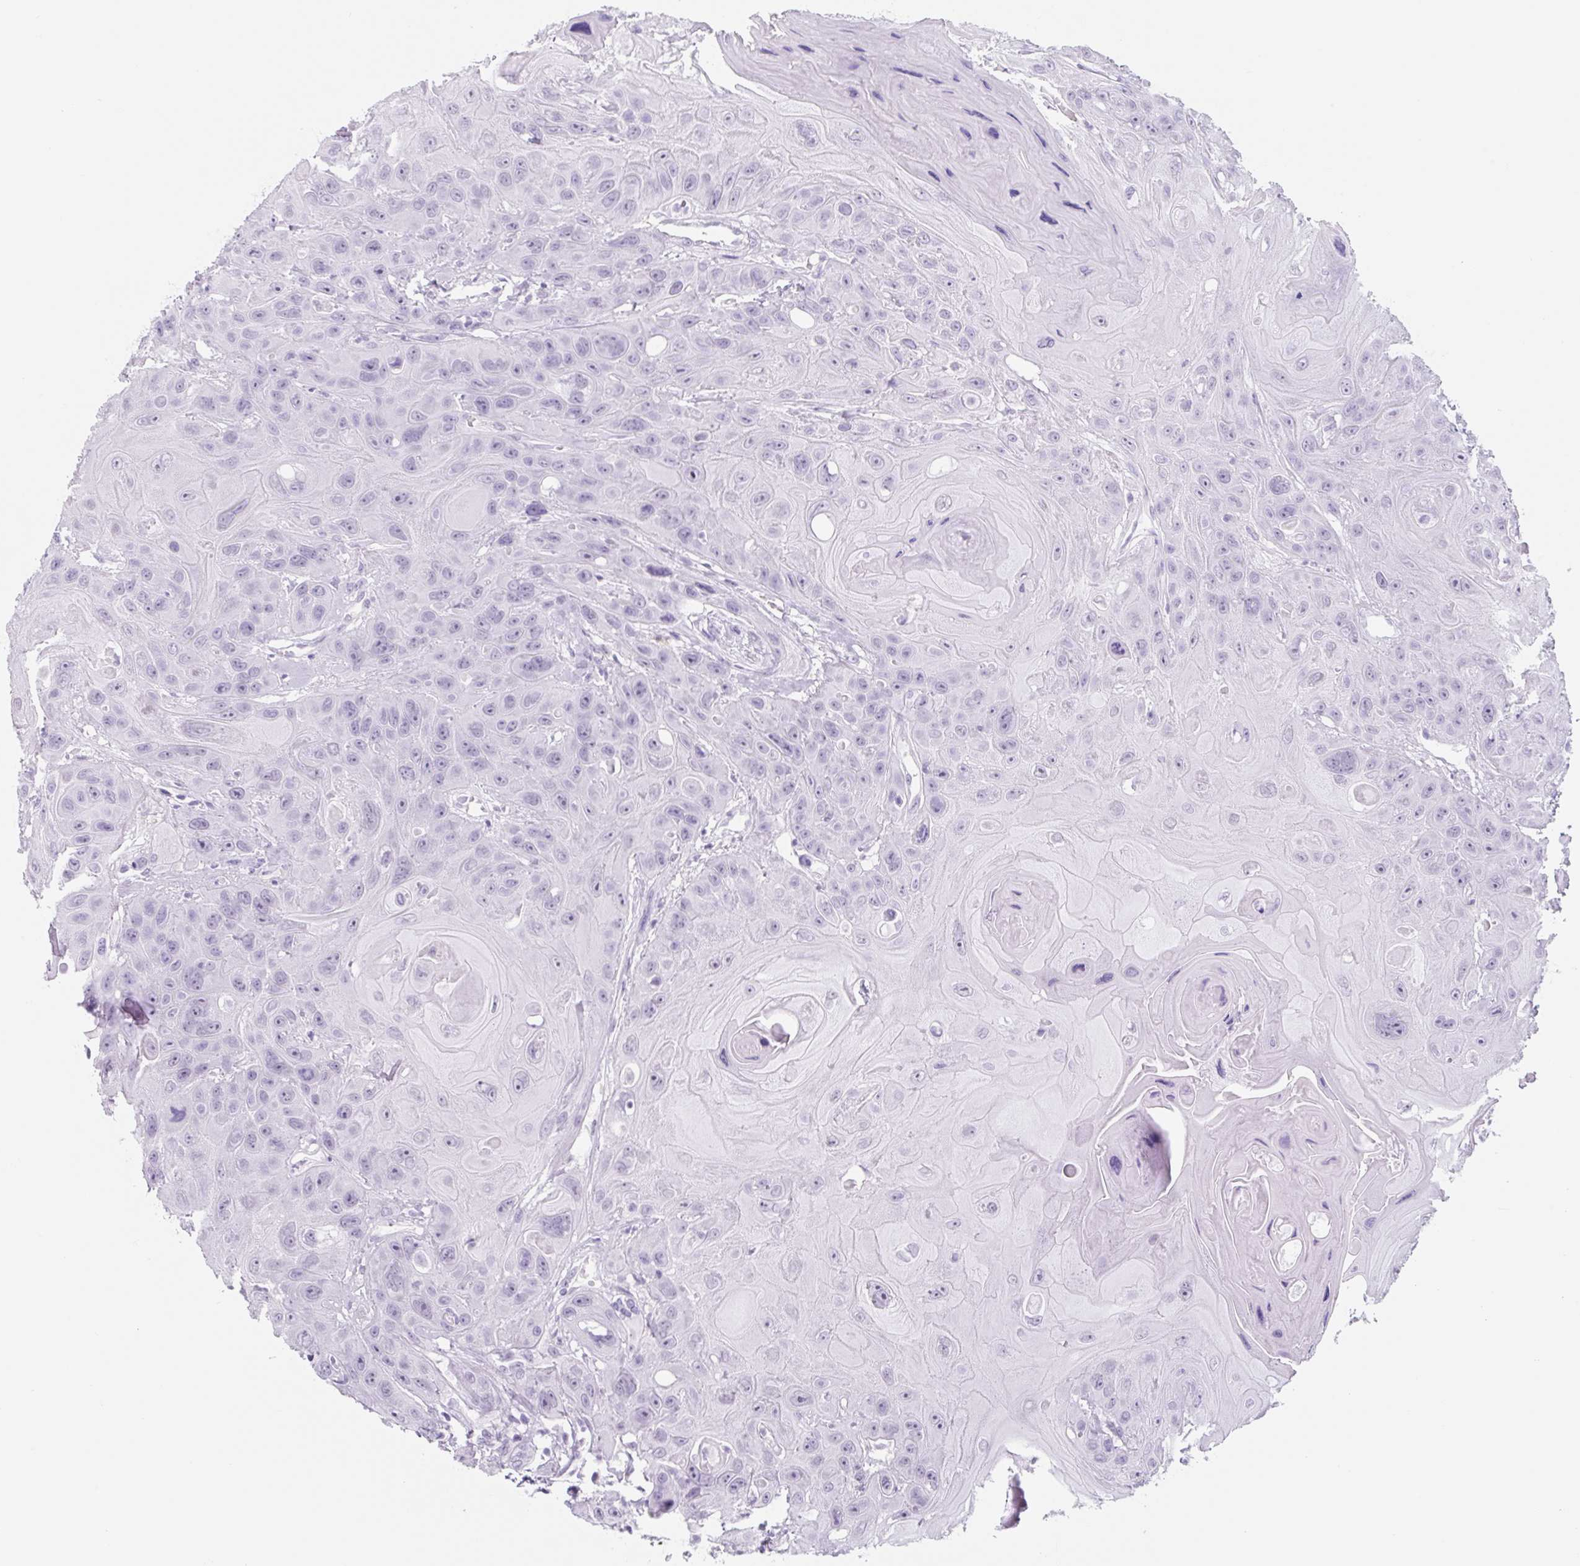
{"staining": {"intensity": "negative", "quantity": "none", "location": "none"}, "tissue": "head and neck cancer", "cell_type": "Tumor cells", "image_type": "cancer", "snomed": [{"axis": "morphology", "description": "Squamous cell carcinoma, NOS"}, {"axis": "topography", "description": "Head-Neck"}], "caption": "Micrograph shows no significant protein positivity in tumor cells of head and neck cancer.", "gene": "TNFRSF8", "patient": {"sex": "female", "age": 59}}